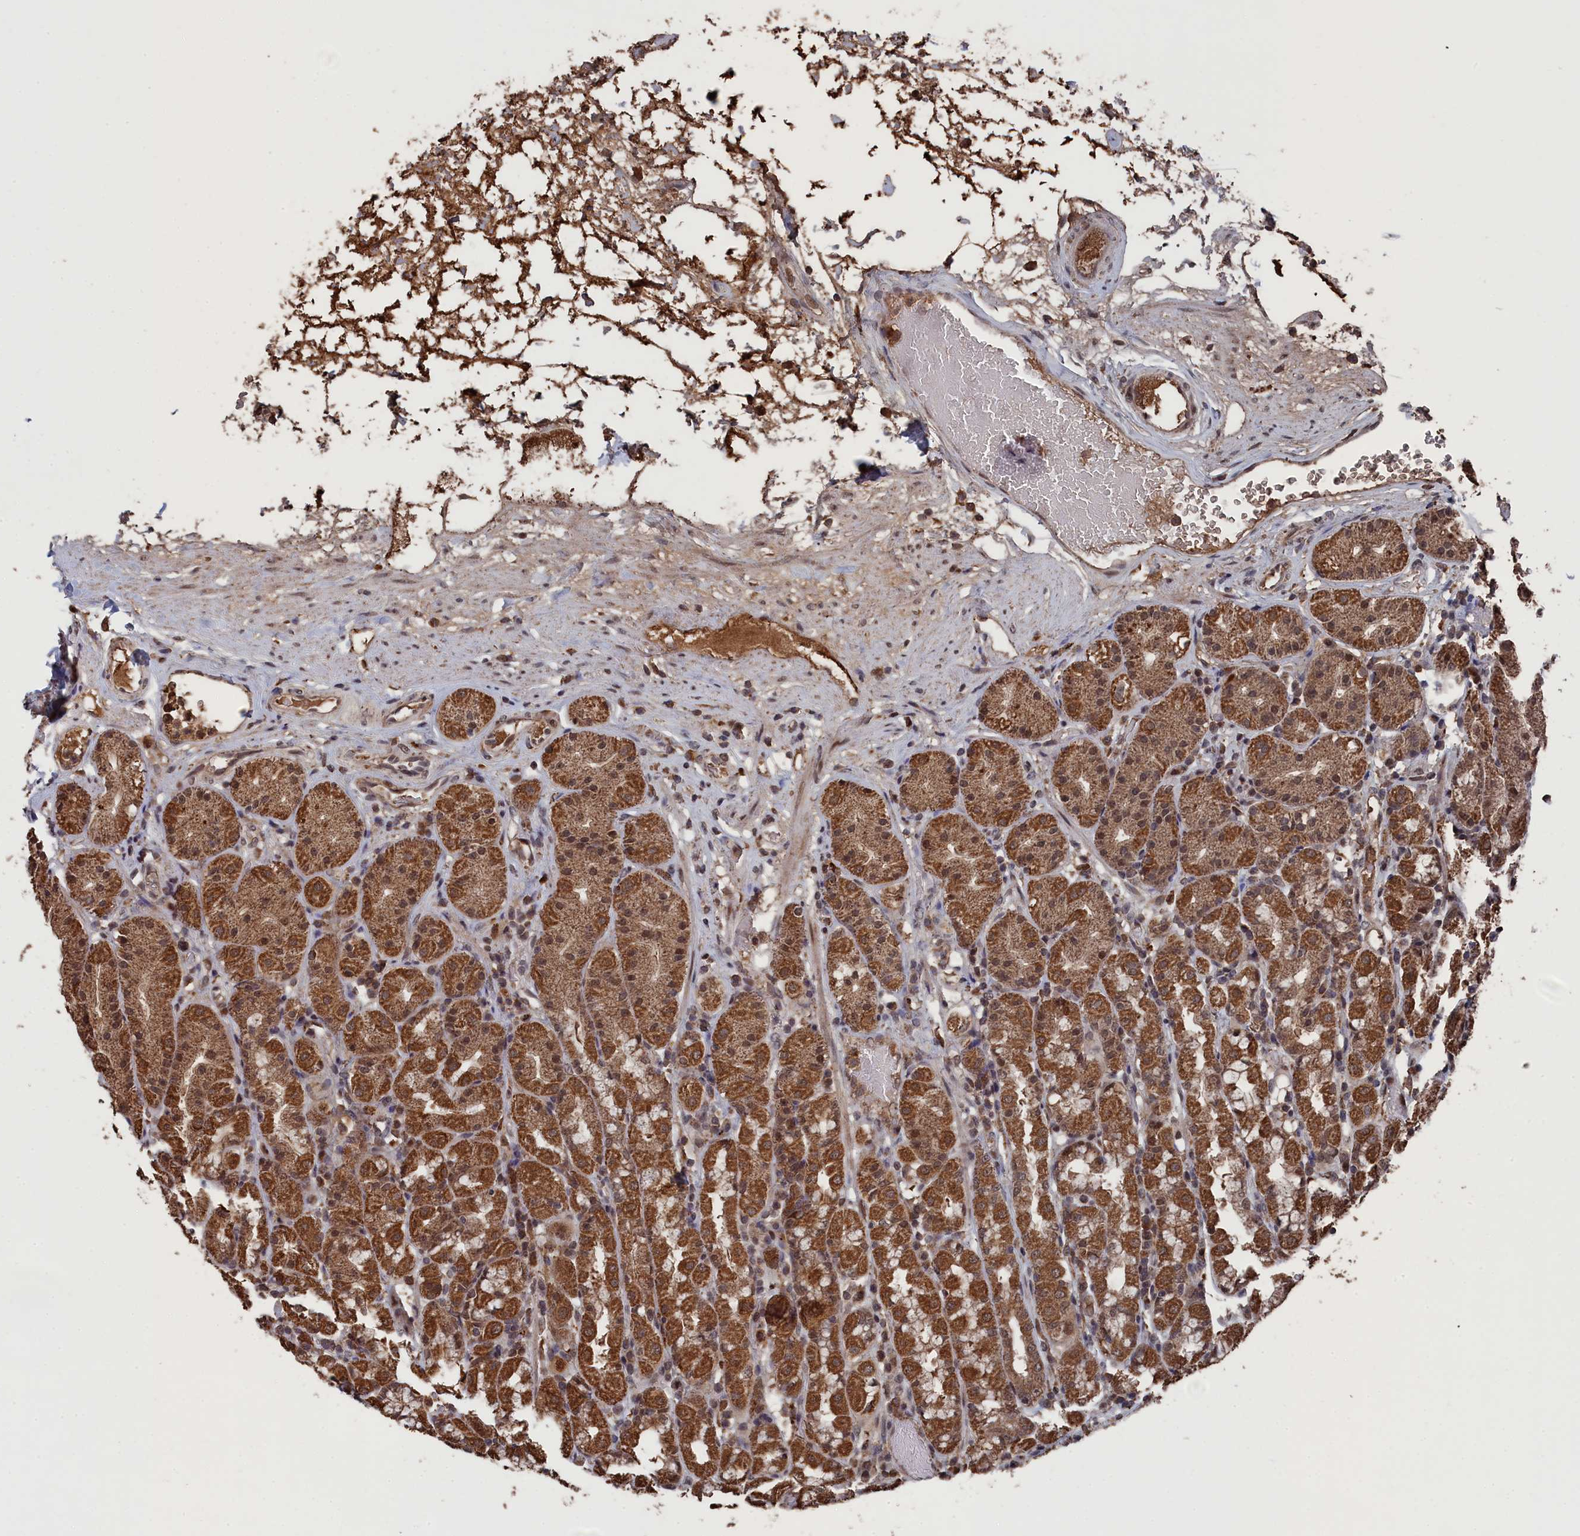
{"staining": {"intensity": "moderate", "quantity": ">75%", "location": "cytoplasmic/membranous,nuclear"}, "tissue": "stomach", "cell_type": "Glandular cells", "image_type": "normal", "snomed": [{"axis": "morphology", "description": "Normal tissue, NOS"}, {"axis": "topography", "description": "Stomach, lower"}], "caption": "Glandular cells exhibit medium levels of moderate cytoplasmic/membranous,nuclear positivity in approximately >75% of cells in benign human stomach.", "gene": "CEACAM21", "patient": {"sex": "female", "age": 56}}